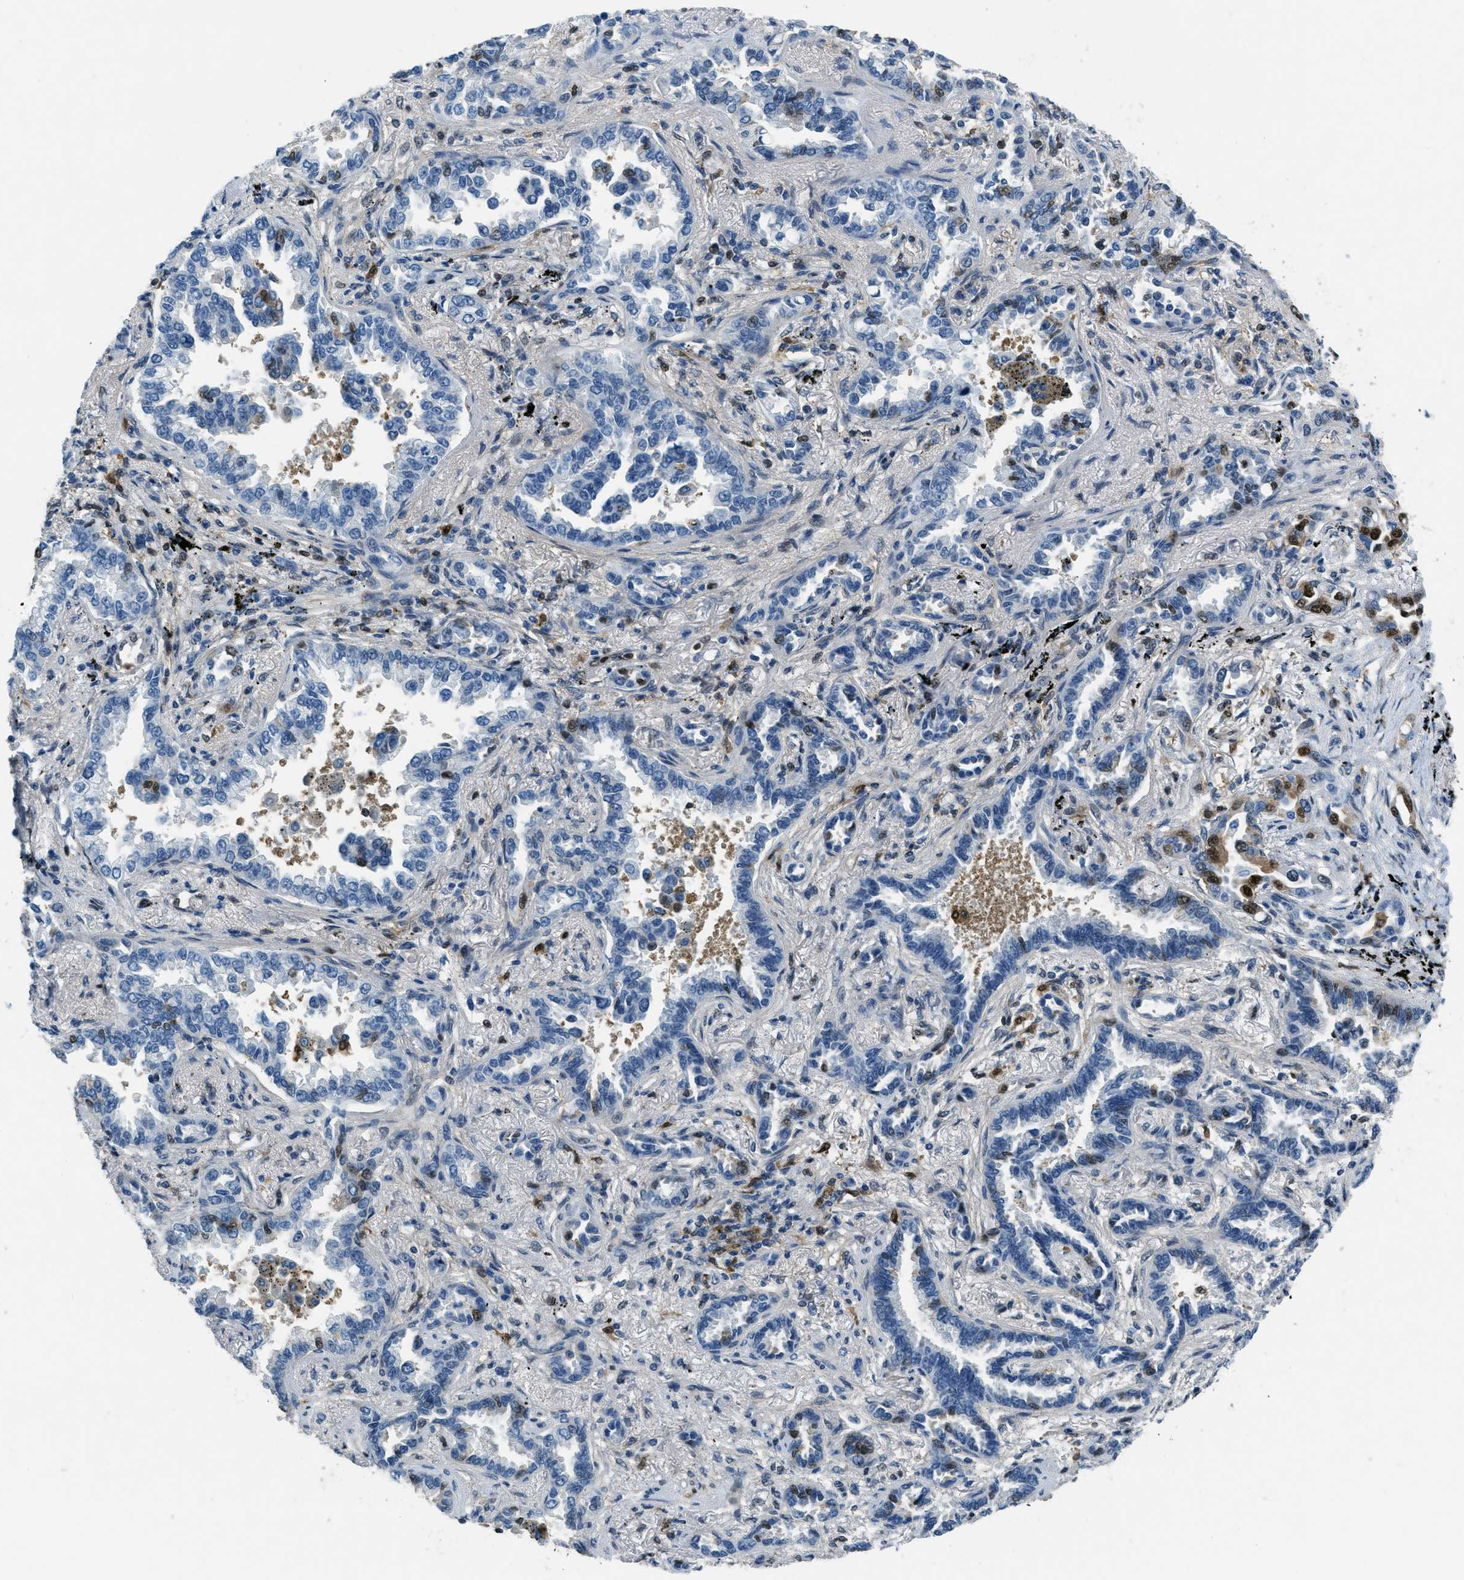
{"staining": {"intensity": "strong", "quantity": "<25%", "location": "nuclear"}, "tissue": "lung cancer", "cell_type": "Tumor cells", "image_type": "cancer", "snomed": [{"axis": "morphology", "description": "Normal tissue, NOS"}, {"axis": "morphology", "description": "Adenocarcinoma, NOS"}, {"axis": "topography", "description": "Lung"}], "caption": "Lung adenocarcinoma was stained to show a protein in brown. There is medium levels of strong nuclear positivity in approximately <25% of tumor cells.", "gene": "OGFR", "patient": {"sex": "male", "age": 59}}